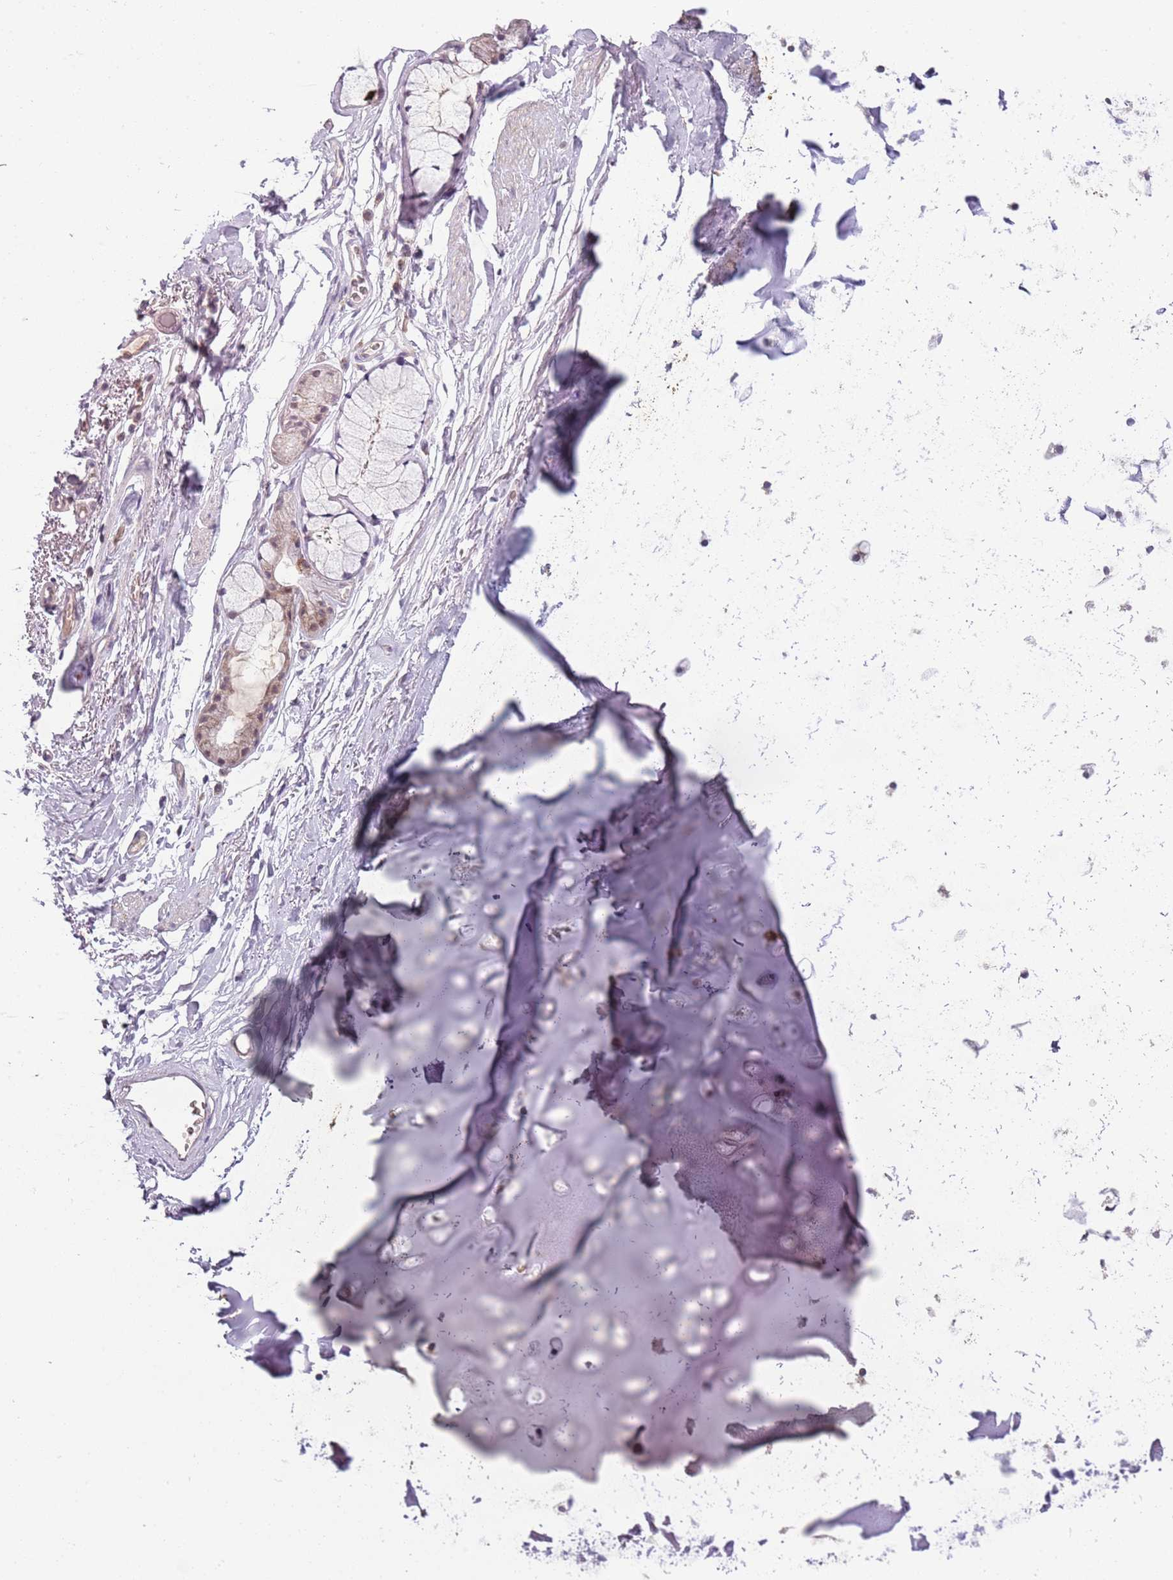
{"staining": {"intensity": "negative", "quantity": "none", "location": "none"}, "tissue": "adipose tissue", "cell_type": "Adipocytes", "image_type": "normal", "snomed": [{"axis": "morphology", "description": "Normal tissue, NOS"}, {"axis": "topography", "description": "Lymph node"}, {"axis": "topography", "description": "Bronchus"}], "caption": "Normal adipose tissue was stained to show a protein in brown. There is no significant staining in adipocytes.", "gene": "TEKT4", "patient": {"sex": "male", "age": 63}}